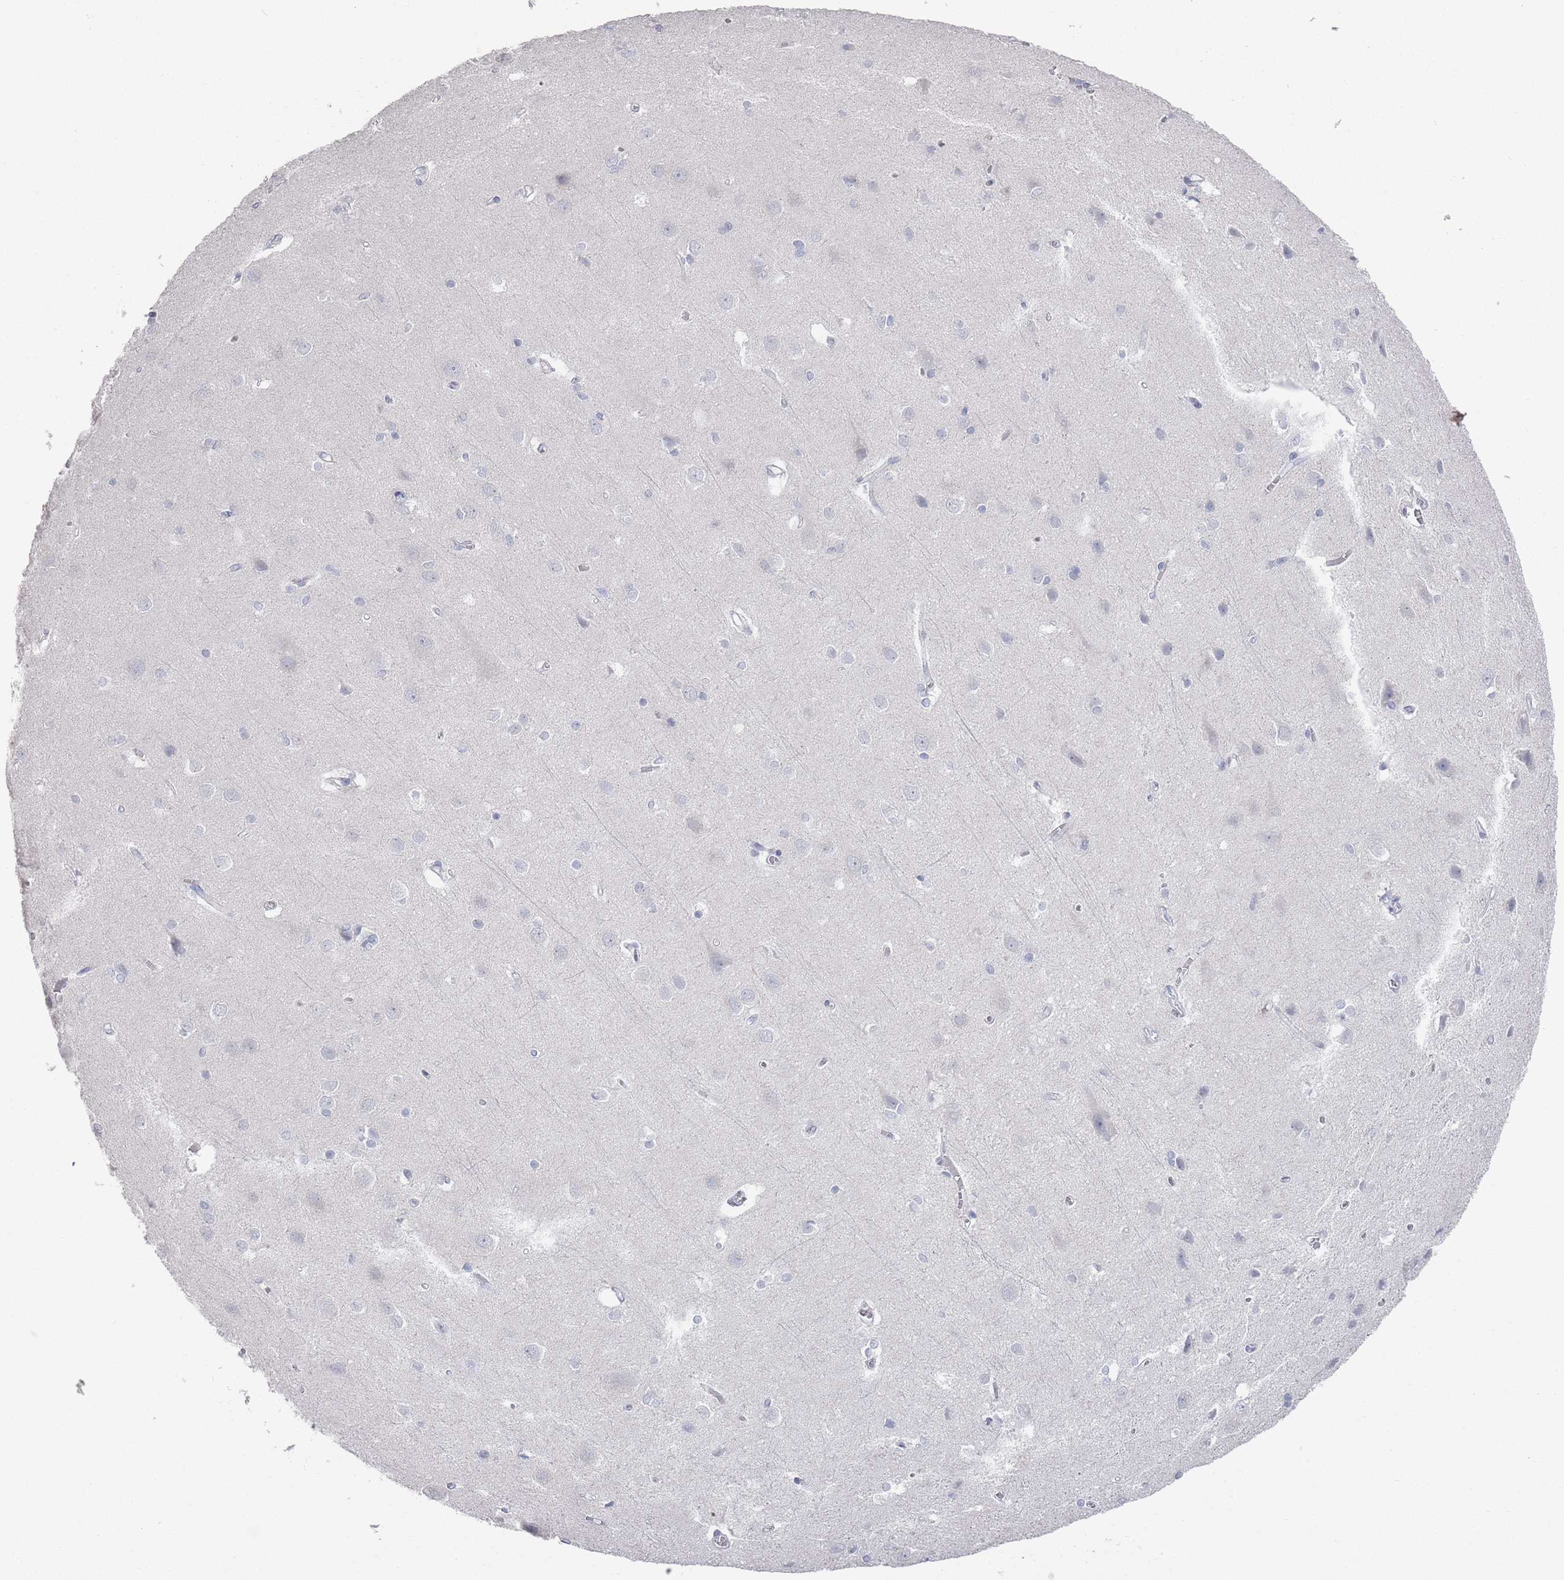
{"staining": {"intensity": "negative", "quantity": "none", "location": "none"}, "tissue": "cerebral cortex", "cell_type": "Endothelial cells", "image_type": "normal", "snomed": [{"axis": "morphology", "description": "Normal tissue, NOS"}, {"axis": "topography", "description": "Cerebral cortex"}], "caption": "The photomicrograph exhibits no significant expression in endothelial cells of cerebral cortex.", "gene": "PROM2", "patient": {"sex": "male", "age": 37}}